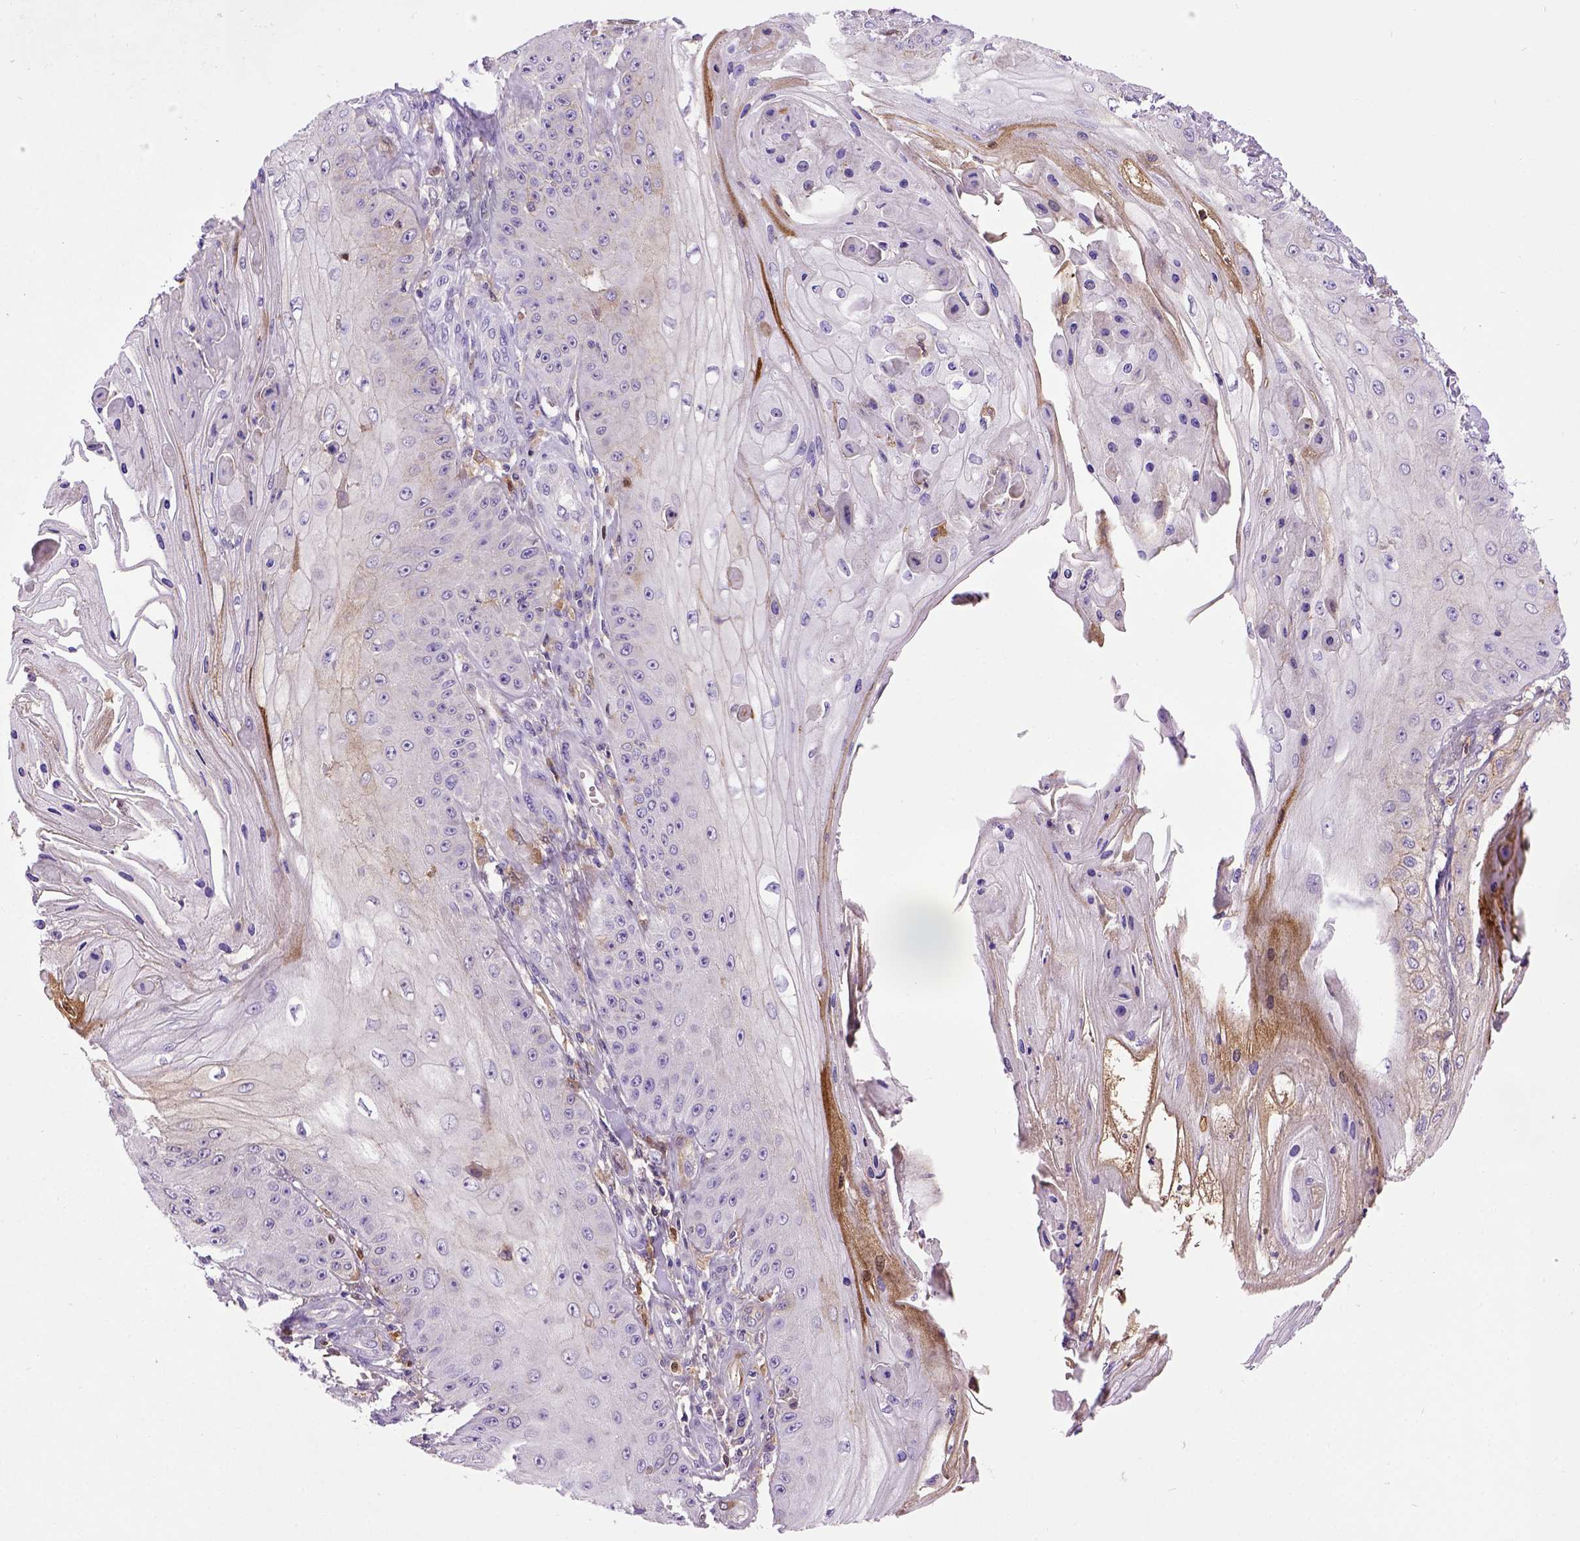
{"staining": {"intensity": "negative", "quantity": "none", "location": "none"}, "tissue": "skin cancer", "cell_type": "Tumor cells", "image_type": "cancer", "snomed": [{"axis": "morphology", "description": "Squamous cell carcinoma, NOS"}, {"axis": "topography", "description": "Skin"}], "caption": "High magnification brightfield microscopy of skin squamous cell carcinoma stained with DAB (brown) and counterstained with hematoxylin (blue): tumor cells show no significant positivity.", "gene": "CDH1", "patient": {"sex": "male", "age": 70}}